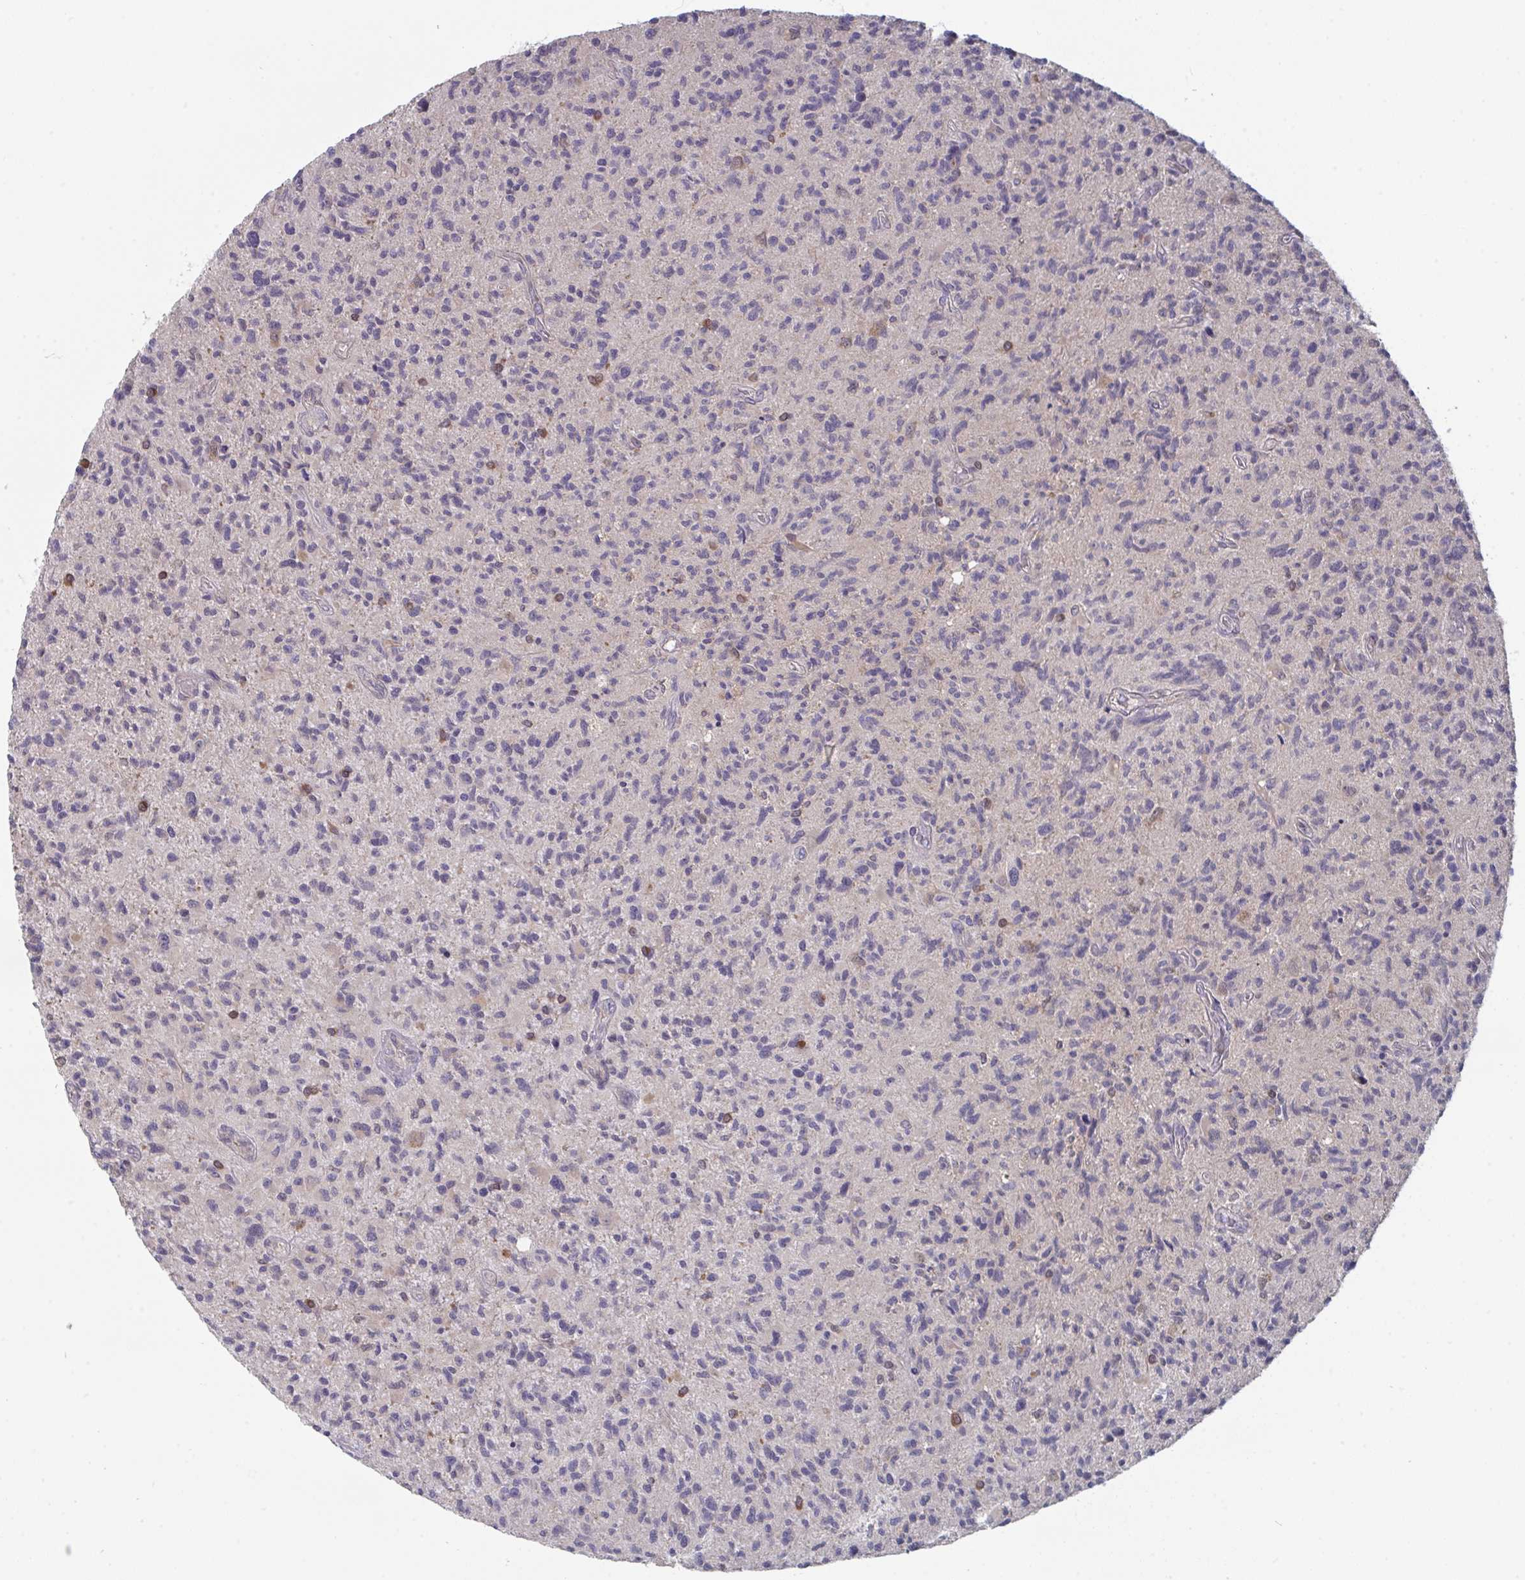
{"staining": {"intensity": "moderate", "quantity": "<25%", "location": "cytoplasmic/membranous"}, "tissue": "glioma", "cell_type": "Tumor cells", "image_type": "cancer", "snomed": [{"axis": "morphology", "description": "Glioma, malignant, High grade"}, {"axis": "topography", "description": "Brain"}], "caption": "Immunohistochemical staining of human glioma exhibits low levels of moderate cytoplasmic/membranous expression in about <25% of tumor cells.", "gene": "PTPRD", "patient": {"sex": "female", "age": 70}}